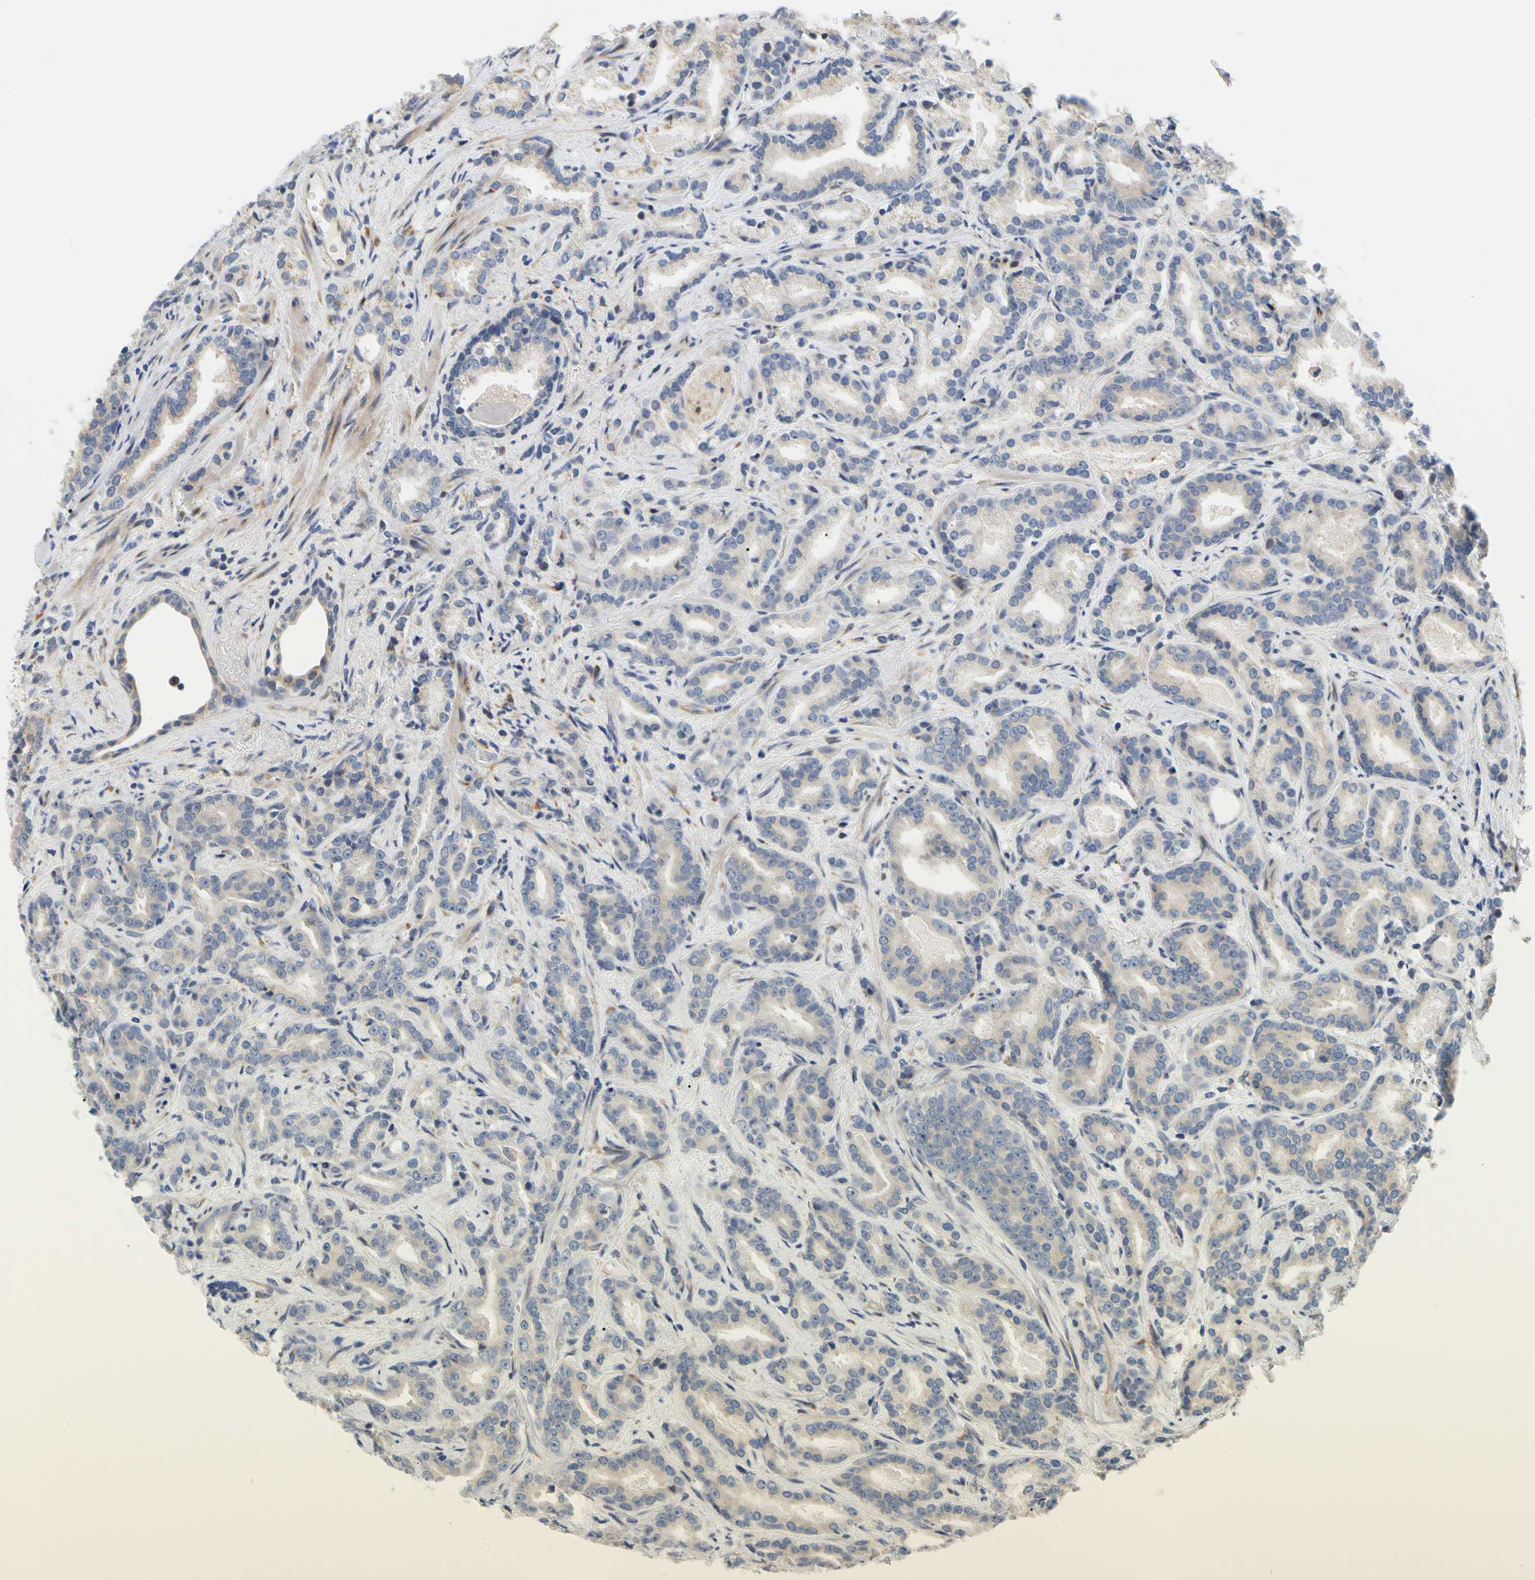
{"staining": {"intensity": "negative", "quantity": "none", "location": "none"}, "tissue": "prostate cancer", "cell_type": "Tumor cells", "image_type": "cancer", "snomed": [{"axis": "morphology", "description": "Adenocarcinoma, Low grade"}, {"axis": "topography", "description": "Prostate"}], "caption": "IHC photomicrograph of prostate low-grade adenocarcinoma stained for a protein (brown), which displays no positivity in tumor cells.", "gene": "ZNF236", "patient": {"sex": "male", "age": 63}}